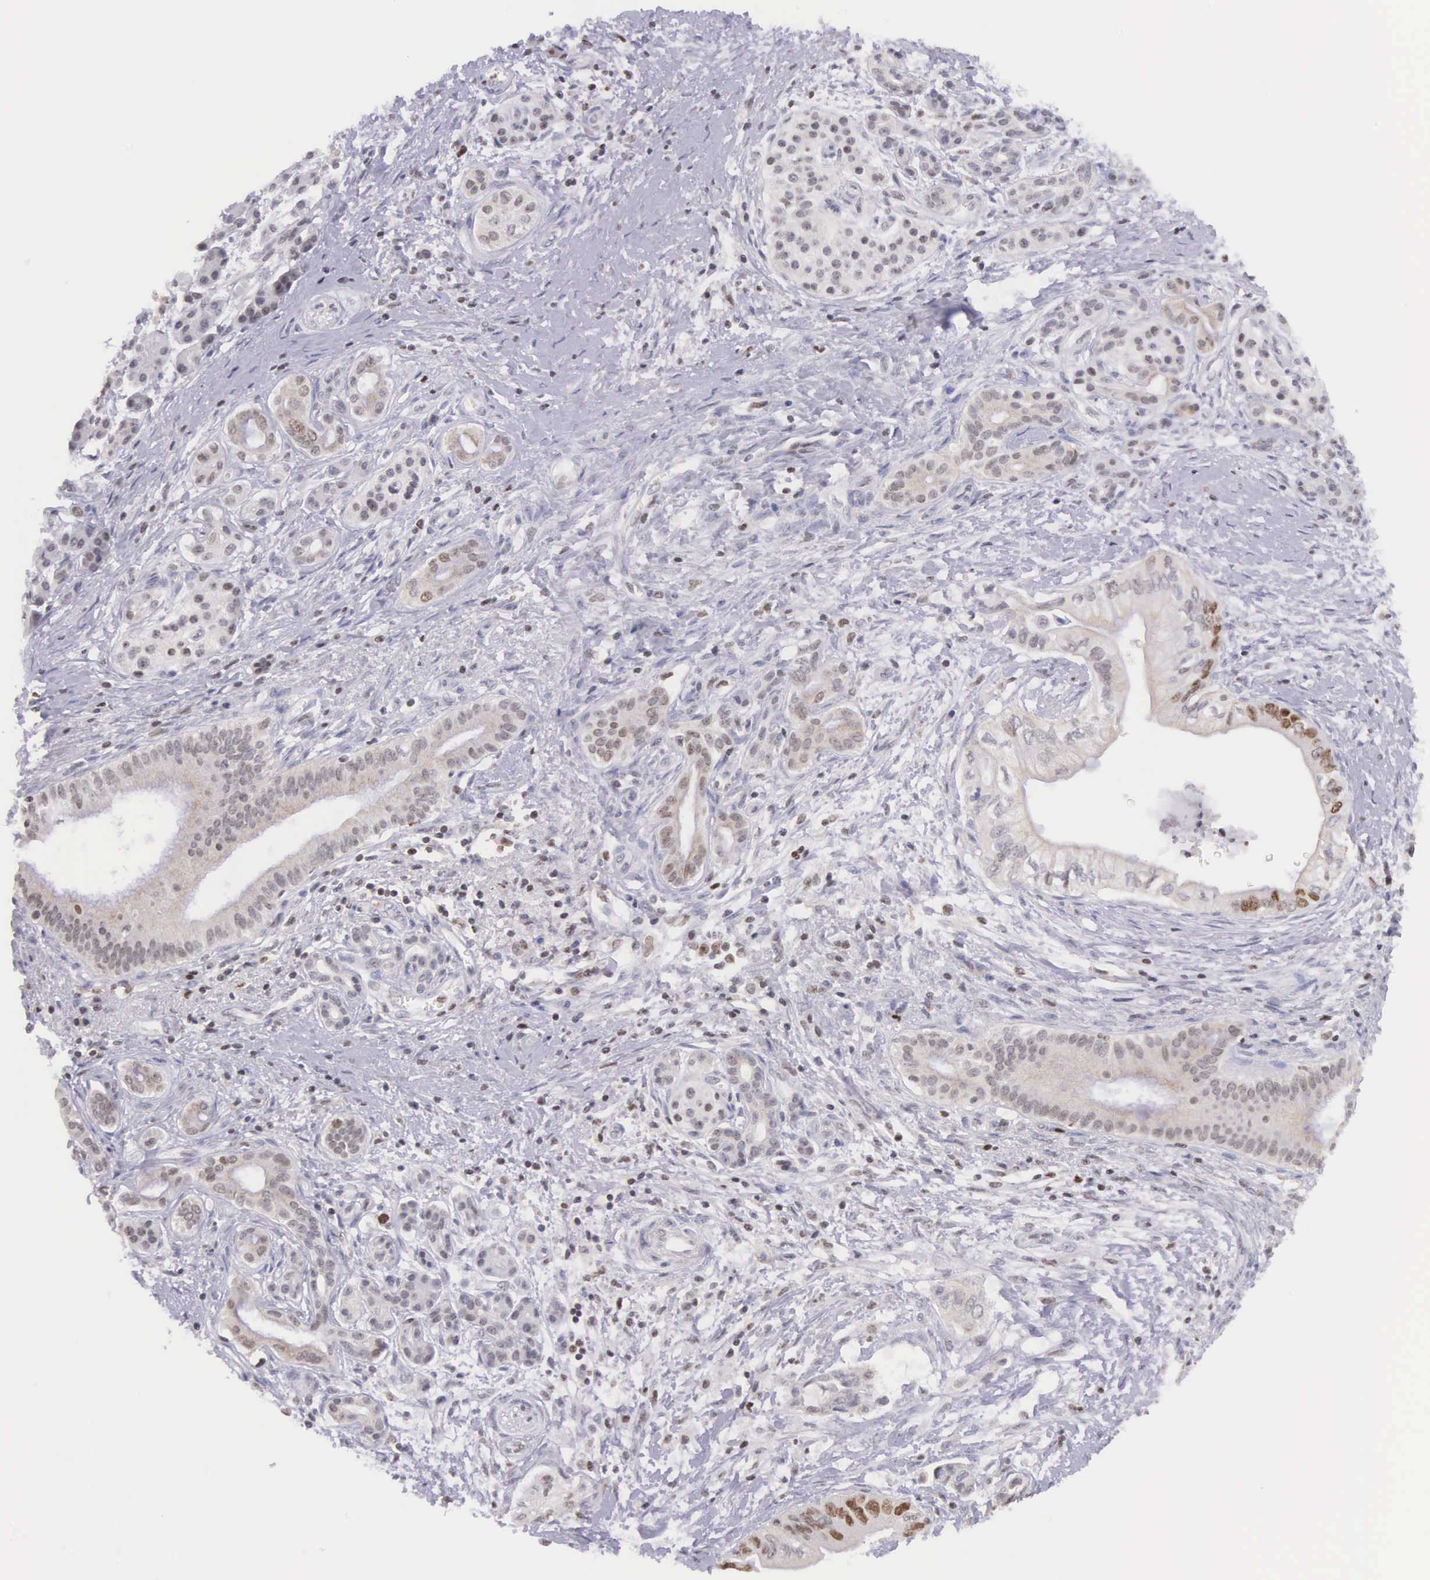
{"staining": {"intensity": "weak", "quantity": "25%-75%", "location": "nuclear"}, "tissue": "pancreatic cancer", "cell_type": "Tumor cells", "image_type": "cancer", "snomed": [{"axis": "morphology", "description": "Adenocarcinoma, NOS"}, {"axis": "topography", "description": "Pancreas"}], "caption": "This is a histology image of immunohistochemistry (IHC) staining of pancreatic cancer, which shows weak positivity in the nuclear of tumor cells.", "gene": "VRK1", "patient": {"sex": "female", "age": 66}}